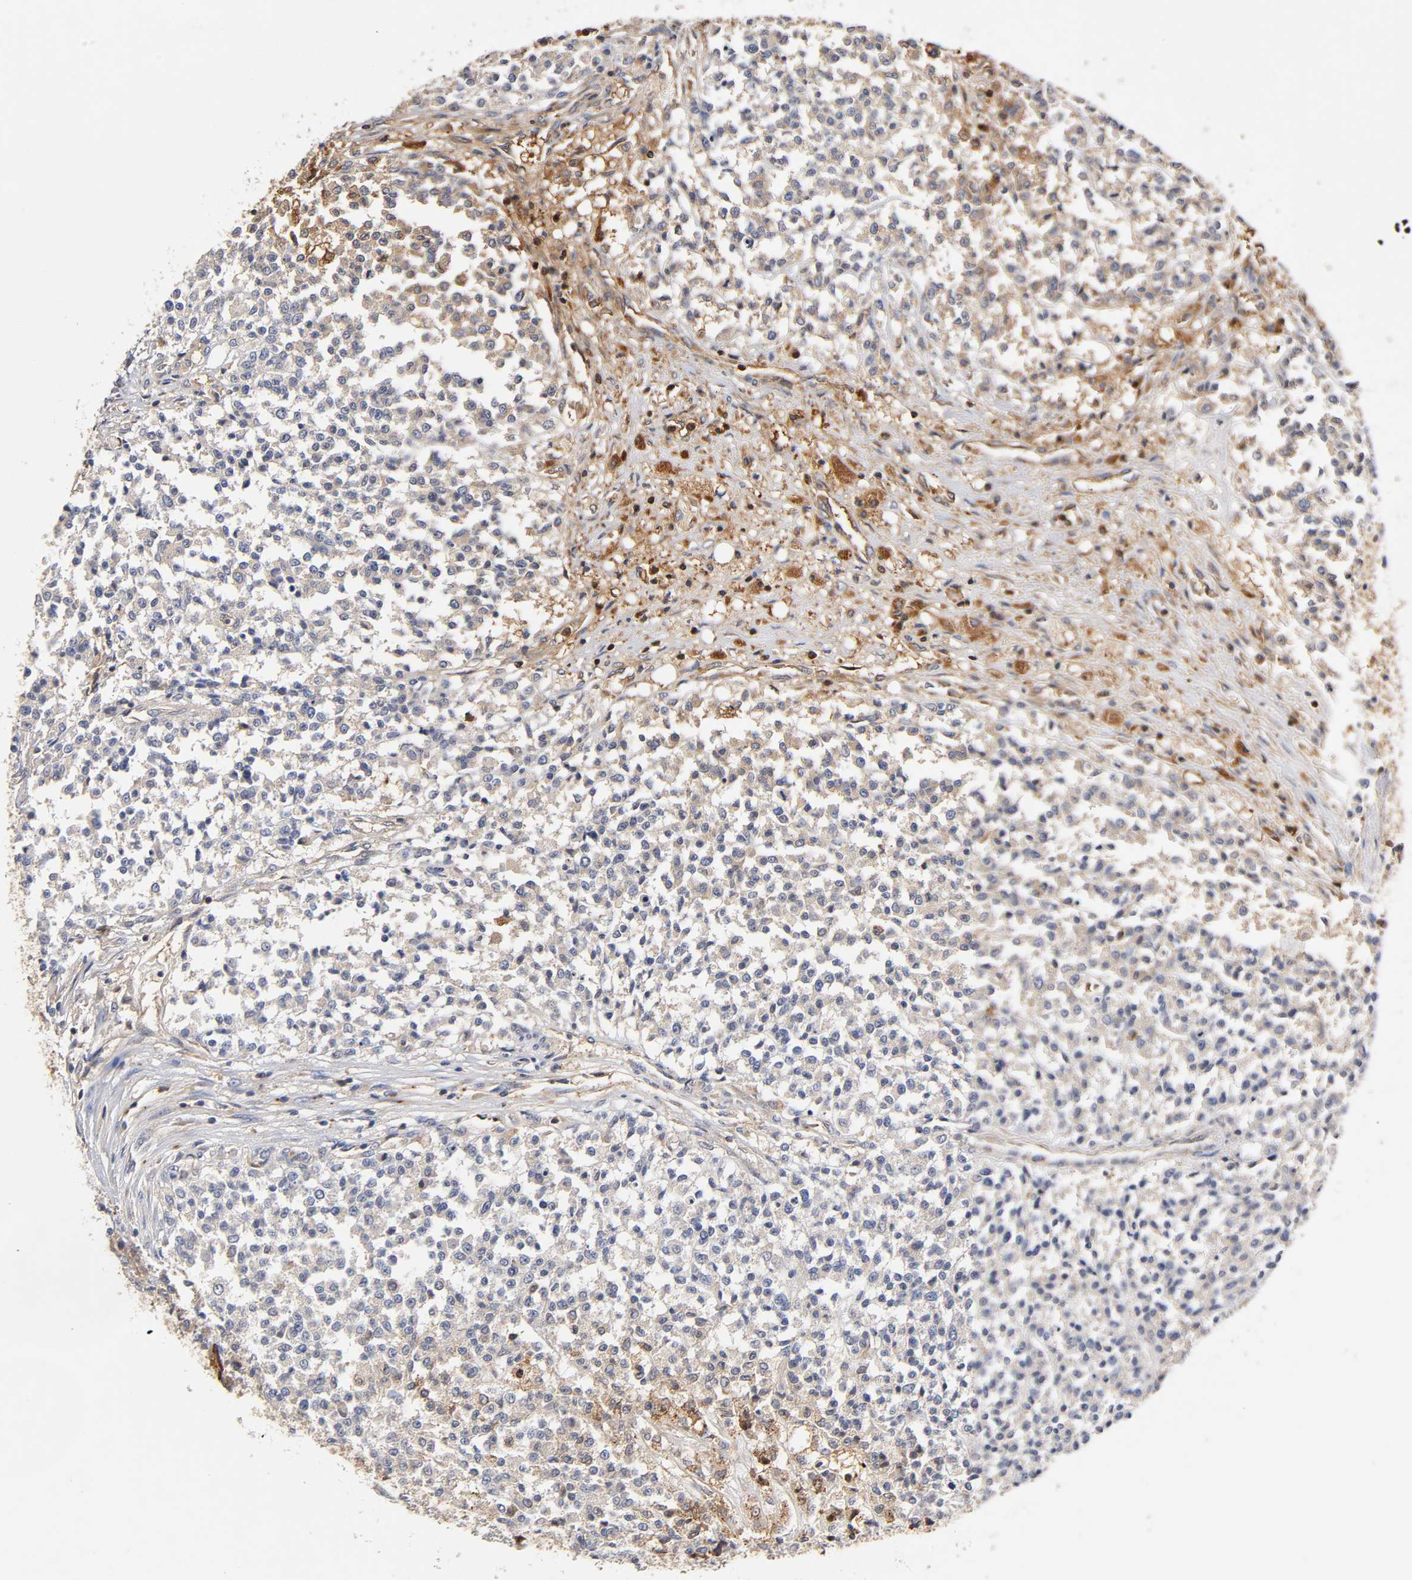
{"staining": {"intensity": "weak", "quantity": "25%-75%", "location": "cytoplasmic/membranous"}, "tissue": "testis cancer", "cell_type": "Tumor cells", "image_type": "cancer", "snomed": [{"axis": "morphology", "description": "Seminoma, NOS"}, {"axis": "topography", "description": "Testis"}], "caption": "High-magnification brightfield microscopy of testis seminoma stained with DAB (brown) and counterstained with hematoxylin (blue). tumor cells exhibit weak cytoplasmic/membranous staining is seen in approximately25%-75% of cells.", "gene": "RHOA", "patient": {"sex": "male", "age": 59}}